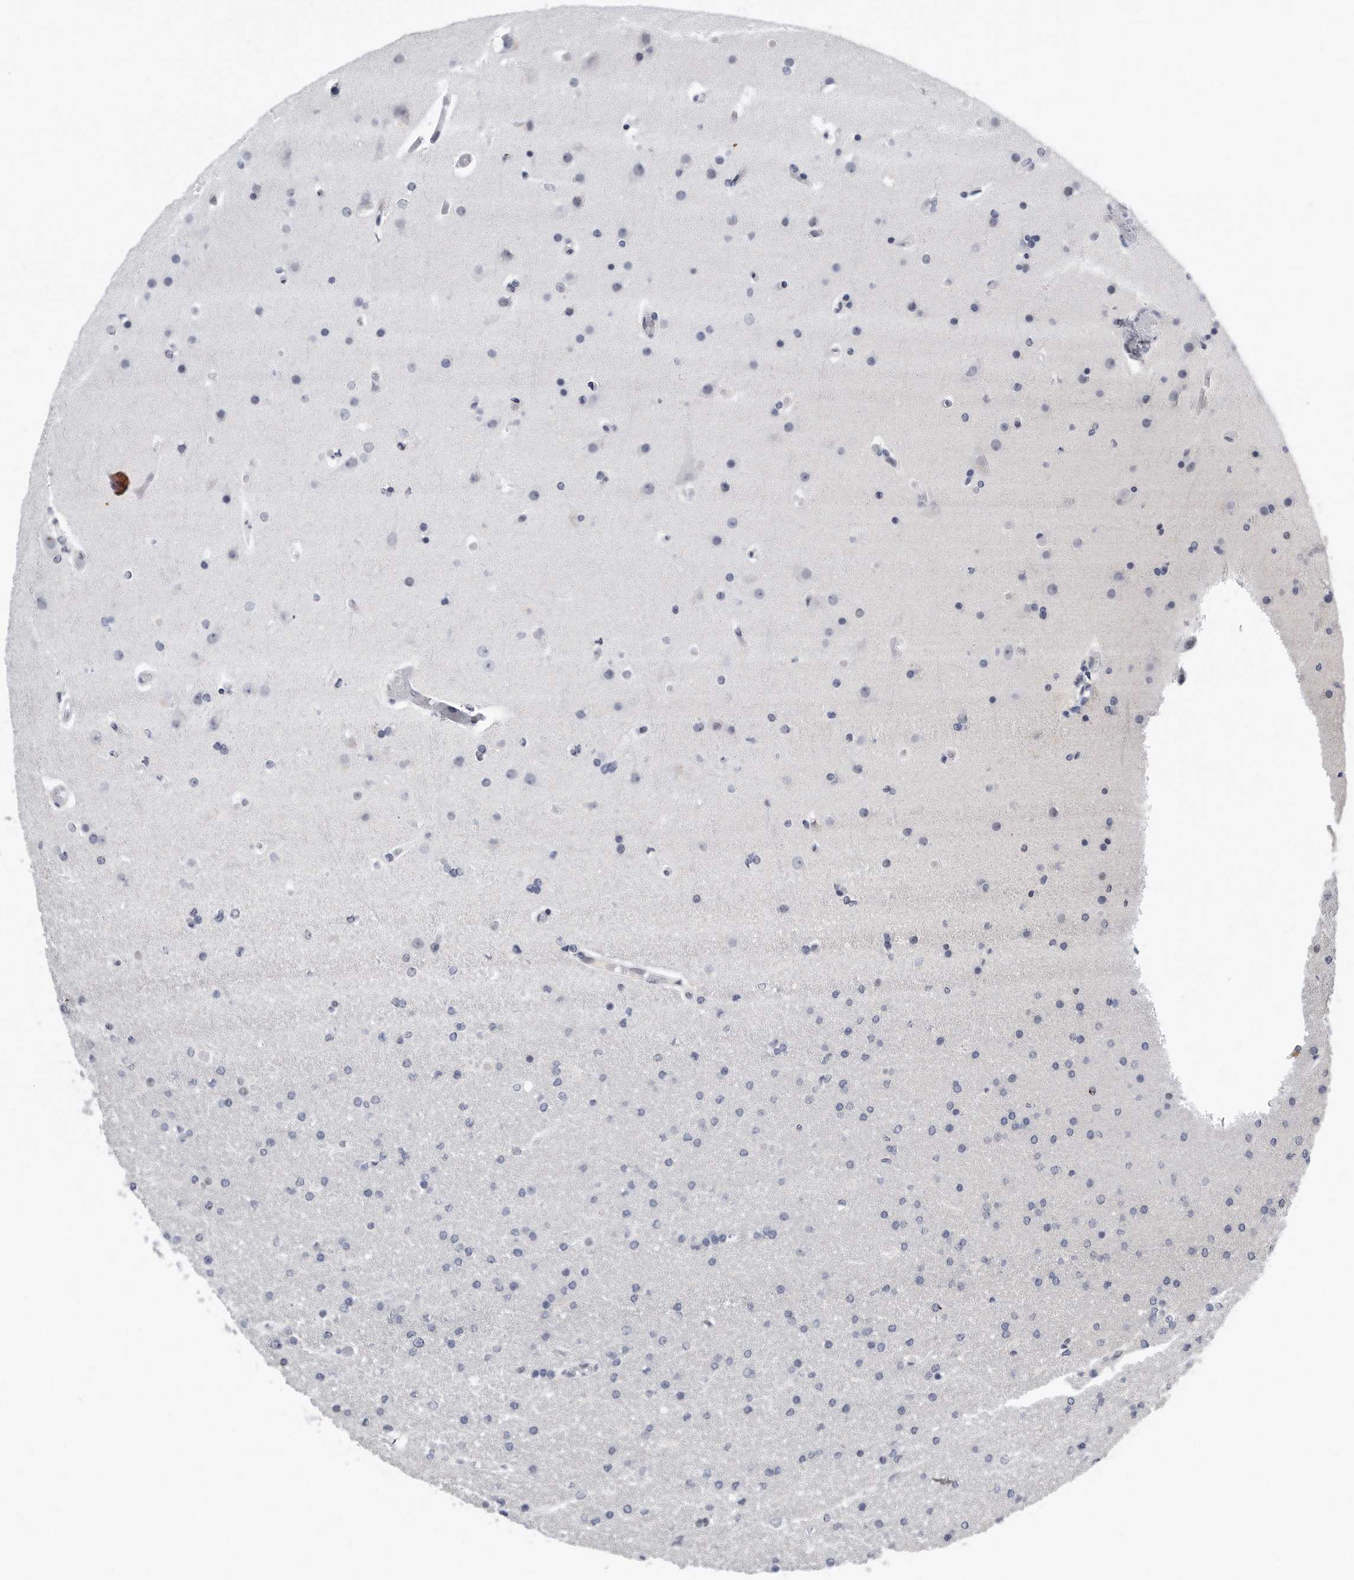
{"staining": {"intensity": "negative", "quantity": "none", "location": "none"}, "tissue": "glioma", "cell_type": "Tumor cells", "image_type": "cancer", "snomed": [{"axis": "morphology", "description": "Glioma, malignant, High grade"}, {"axis": "topography", "description": "Cerebral cortex"}], "caption": "Tumor cells show no significant protein staining in glioma.", "gene": "CTBP2", "patient": {"sex": "female", "age": 36}}